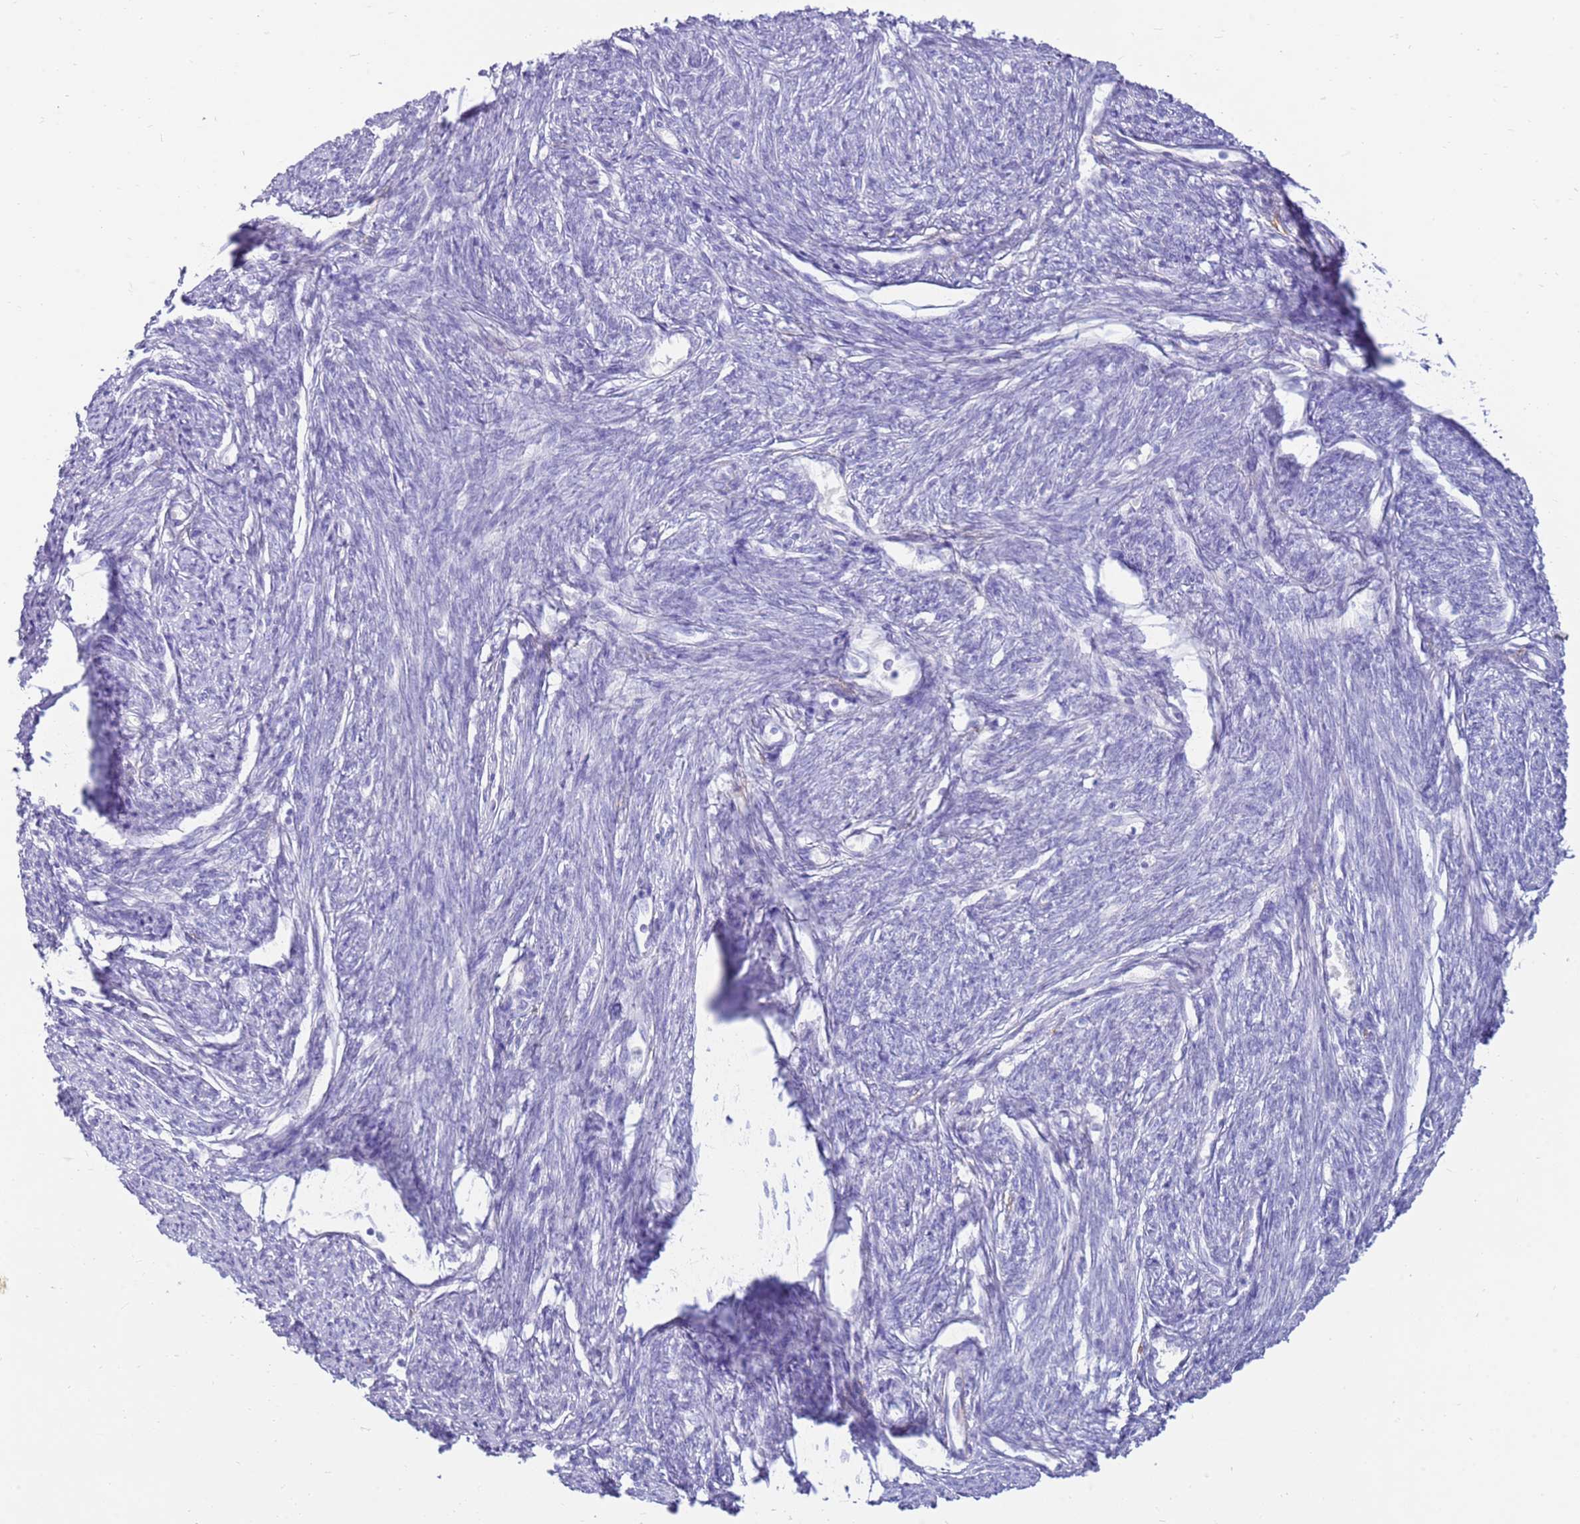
{"staining": {"intensity": "negative", "quantity": "none", "location": "none"}, "tissue": "smooth muscle", "cell_type": "Smooth muscle cells", "image_type": "normal", "snomed": [{"axis": "morphology", "description": "Normal tissue, NOS"}, {"axis": "topography", "description": "Smooth muscle"}, {"axis": "topography", "description": "Uterus"}], "caption": "Immunohistochemistry image of benign smooth muscle: human smooth muscle stained with DAB displays no significant protein positivity in smooth muscle cells.", "gene": "EVPLL", "patient": {"sex": "female", "age": 59}}